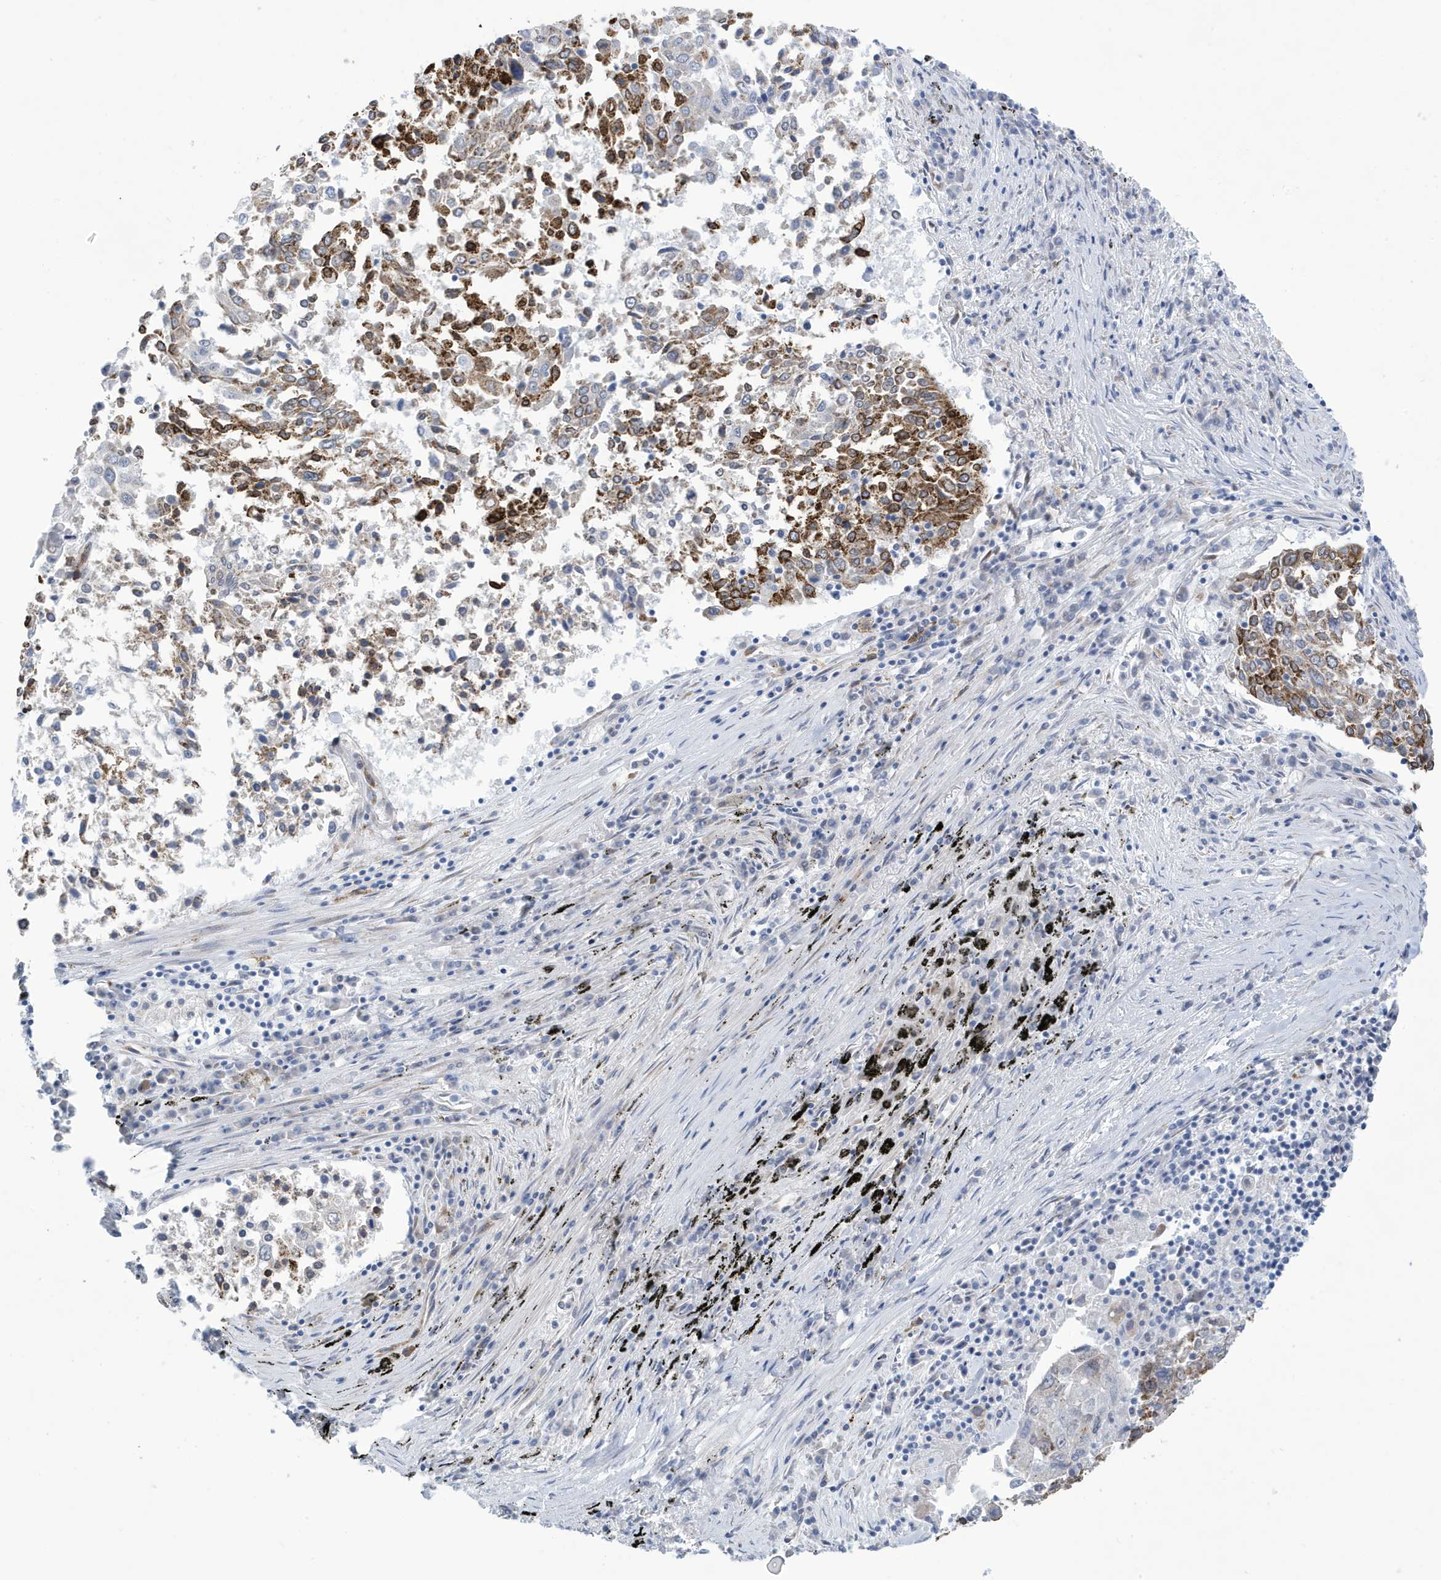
{"staining": {"intensity": "strong", "quantity": "25%-75%", "location": "cytoplasmic/membranous"}, "tissue": "lung cancer", "cell_type": "Tumor cells", "image_type": "cancer", "snomed": [{"axis": "morphology", "description": "Squamous cell carcinoma, NOS"}, {"axis": "topography", "description": "Lung"}], "caption": "High-power microscopy captured an immunohistochemistry (IHC) image of lung squamous cell carcinoma, revealing strong cytoplasmic/membranous expression in about 25%-75% of tumor cells.", "gene": "SEMA3F", "patient": {"sex": "male", "age": 65}}